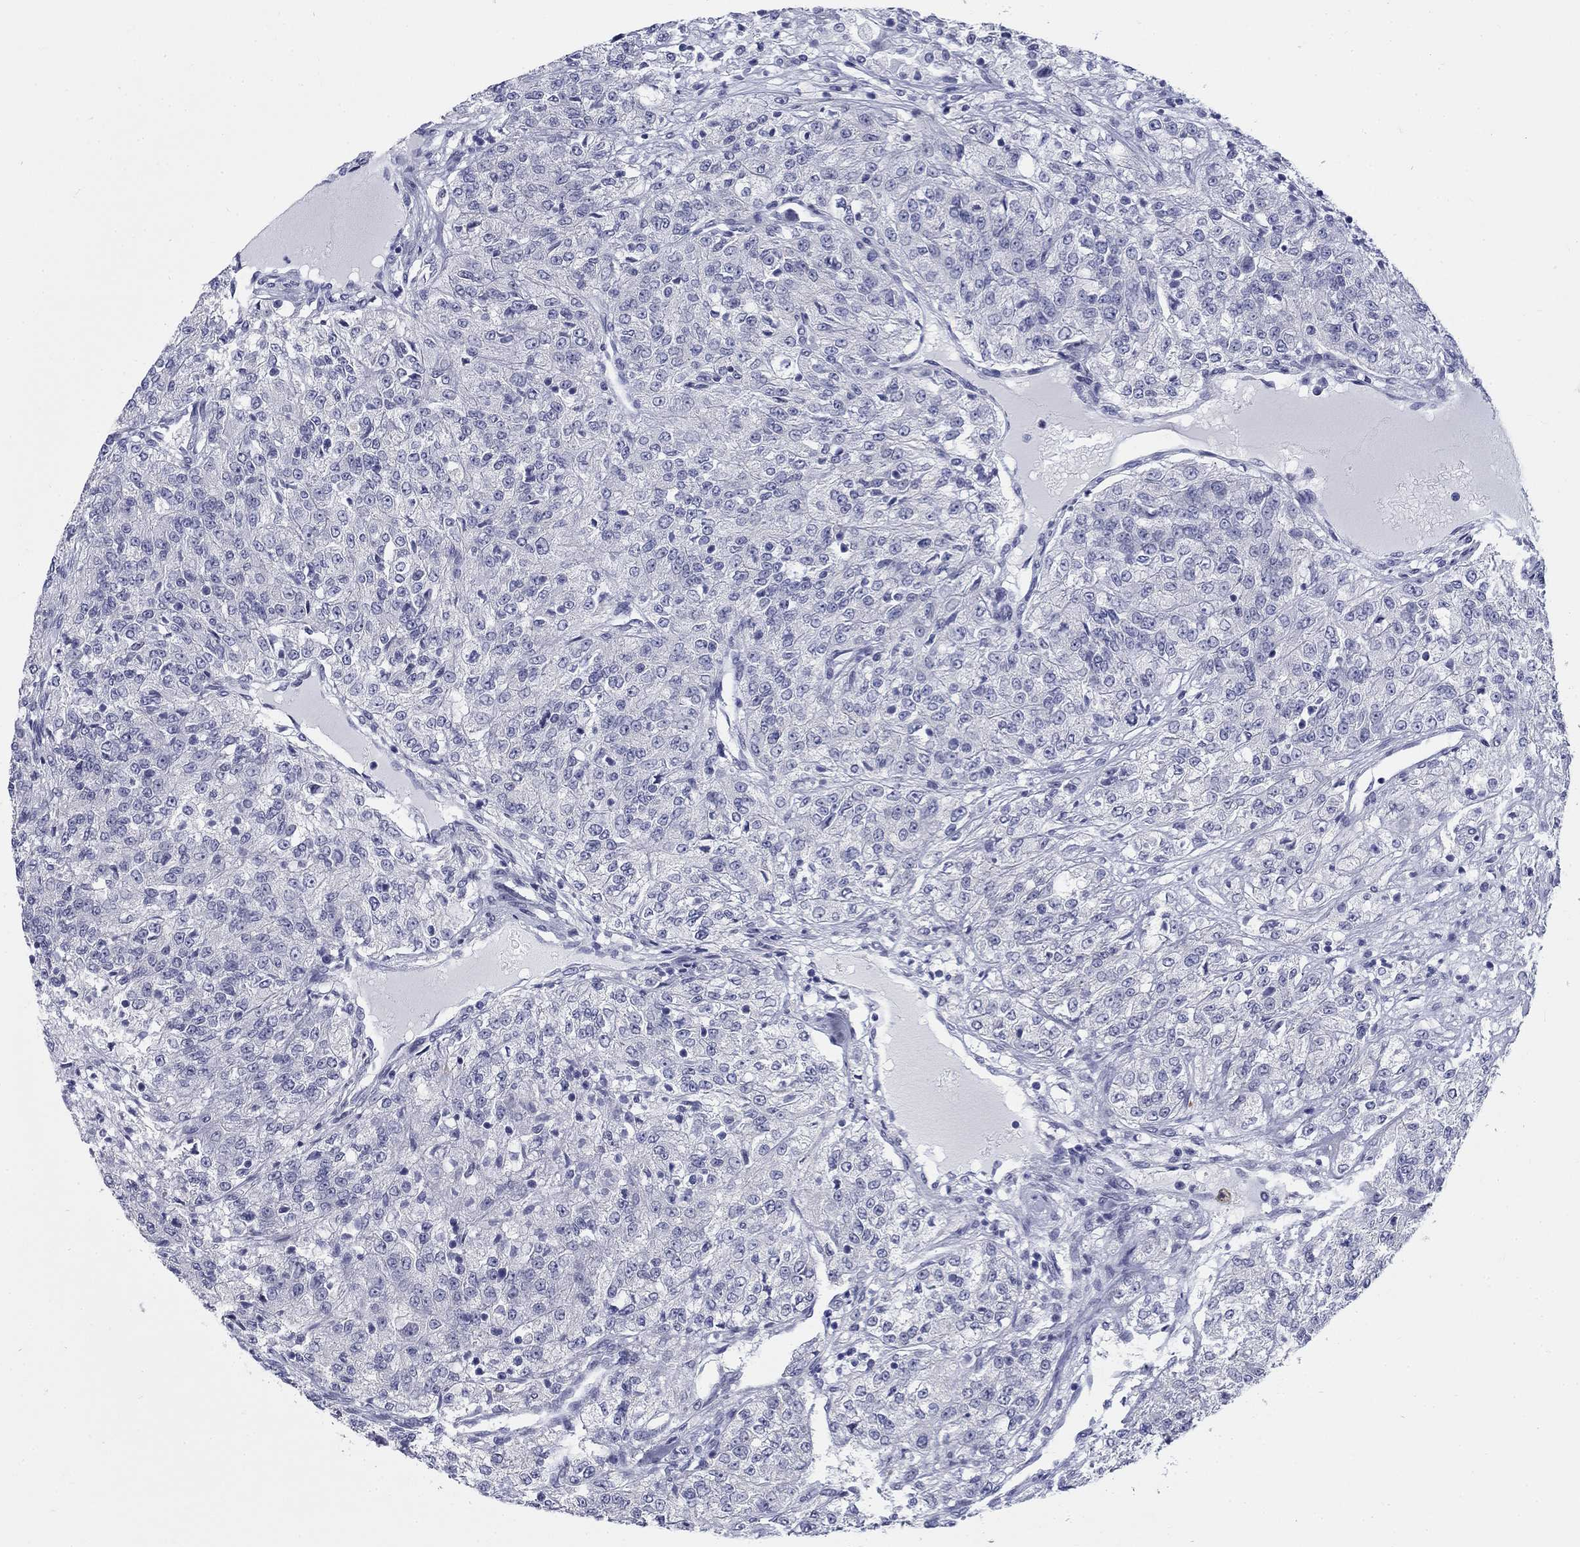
{"staining": {"intensity": "negative", "quantity": "none", "location": "none"}, "tissue": "renal cancer", "cell_type": "Tumor cells", "image_type": "cancer", "snomed": [{"axis": "morphology", "description": "Adenocarcinoma, NOS"}, {"axis": "topography", "description": "Kidney"}], "caption": "Immunohistochemical staining of renal adenocarcinoma displays no significant staining in tumor cells. (Brightfield microscopy of DAB (3,3'-diaminobenzidine) immunohistochemistry (IHC) at high magnification).", "gene": "ECEL1", "patient": {"sex": "female", "age": 63}}